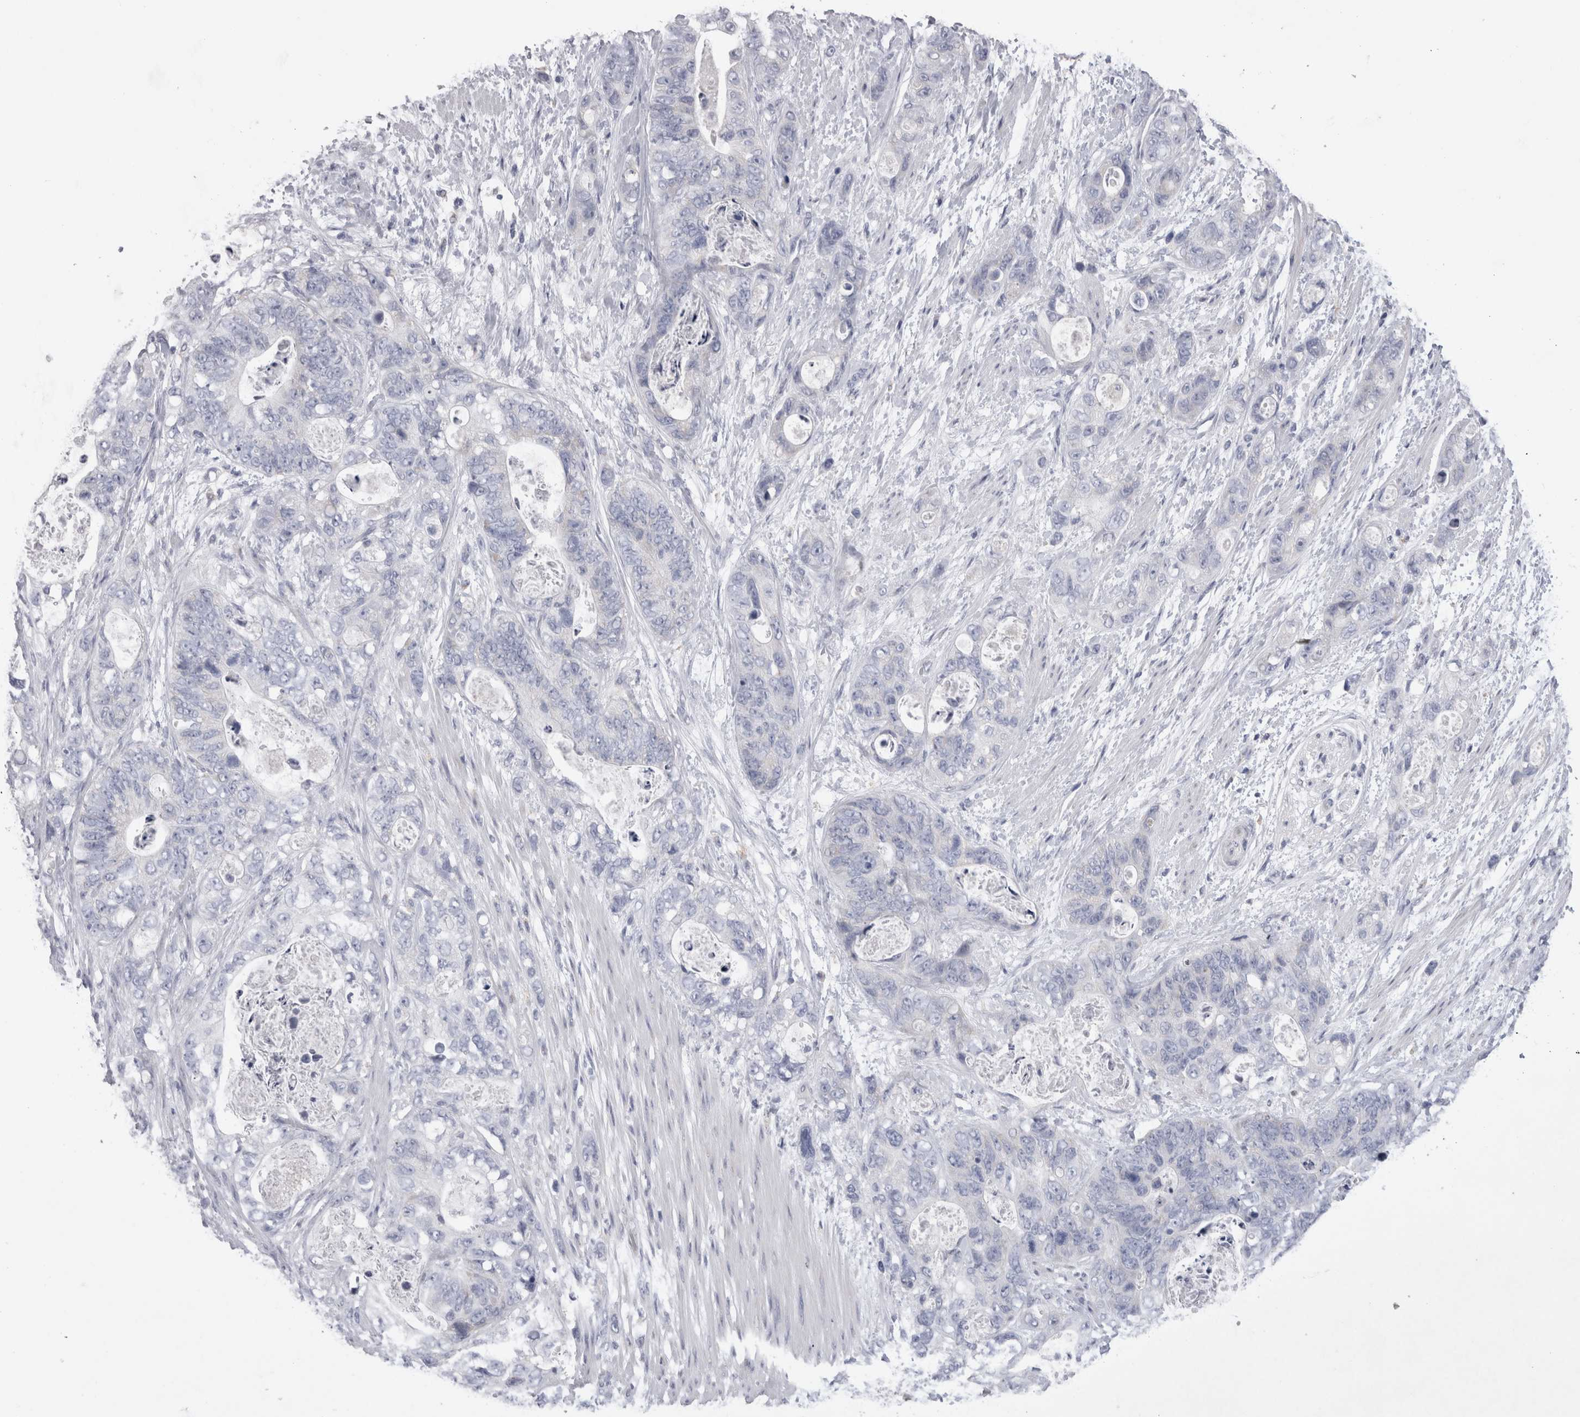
{"staining": {"intensity": "negative", "quantity": "none", "location": "none"}, "tissue": "stomach cancer", "cell_type": "Tumor cells", "image_type": "cancer", "snomed": [{"axis": "morphology", "description": "Normal tissue, NOS"}, {"axis": "morphology", "description": "Adenocarcinoma, NOS"}, {"axis": "topography", "description": "Stomach"}], "caption": "Immunohistochemical staining of human stomach cancer (adenocarcinoma) demonstrates no significant staining in tumor cells. The staining was performed using DAB to visualize the protein expression in brown, while the nuclei were stained in blue with hematoxylin (Magnification: 20x).", "gene": "DHRS4", "patient": {"sex": "female", "age": 89}}